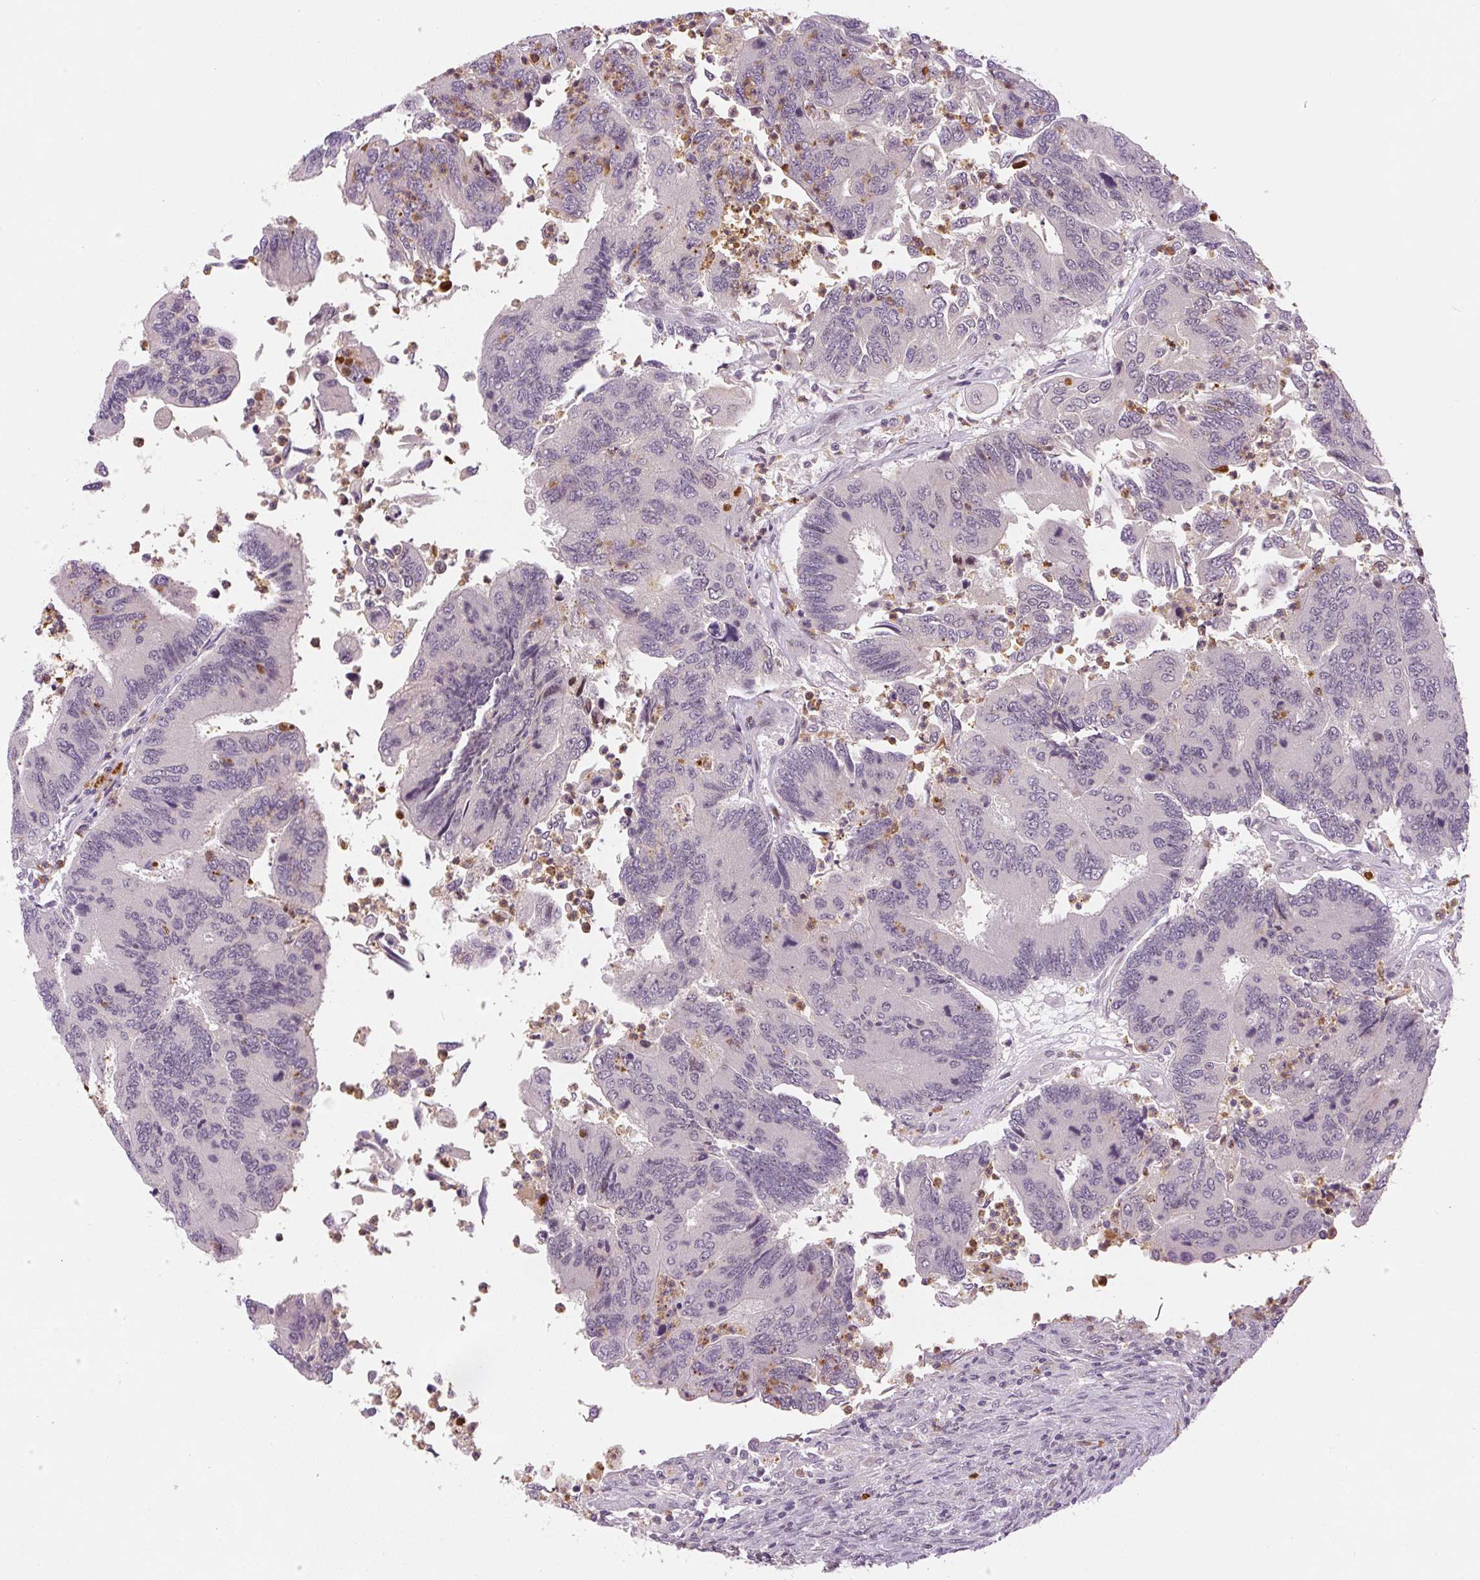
{"staining": {"intensity": "negative", "quantity": "none", "location": "none"}, "tissue": "colorectal cancer", "cell_type": "Tumor cells", "image_type": "cancer", "snomed": [{"axis": "morphology", "description": "Adenocarcinoma, NOS"}, {"axis": "topography", "description": "Colon"}], "caption": "Protein analysis of colorectal cancer shows no significant staining in tumor cells.", "gene": "SGF29", "patient": {"sex": "female", "age": 67}}